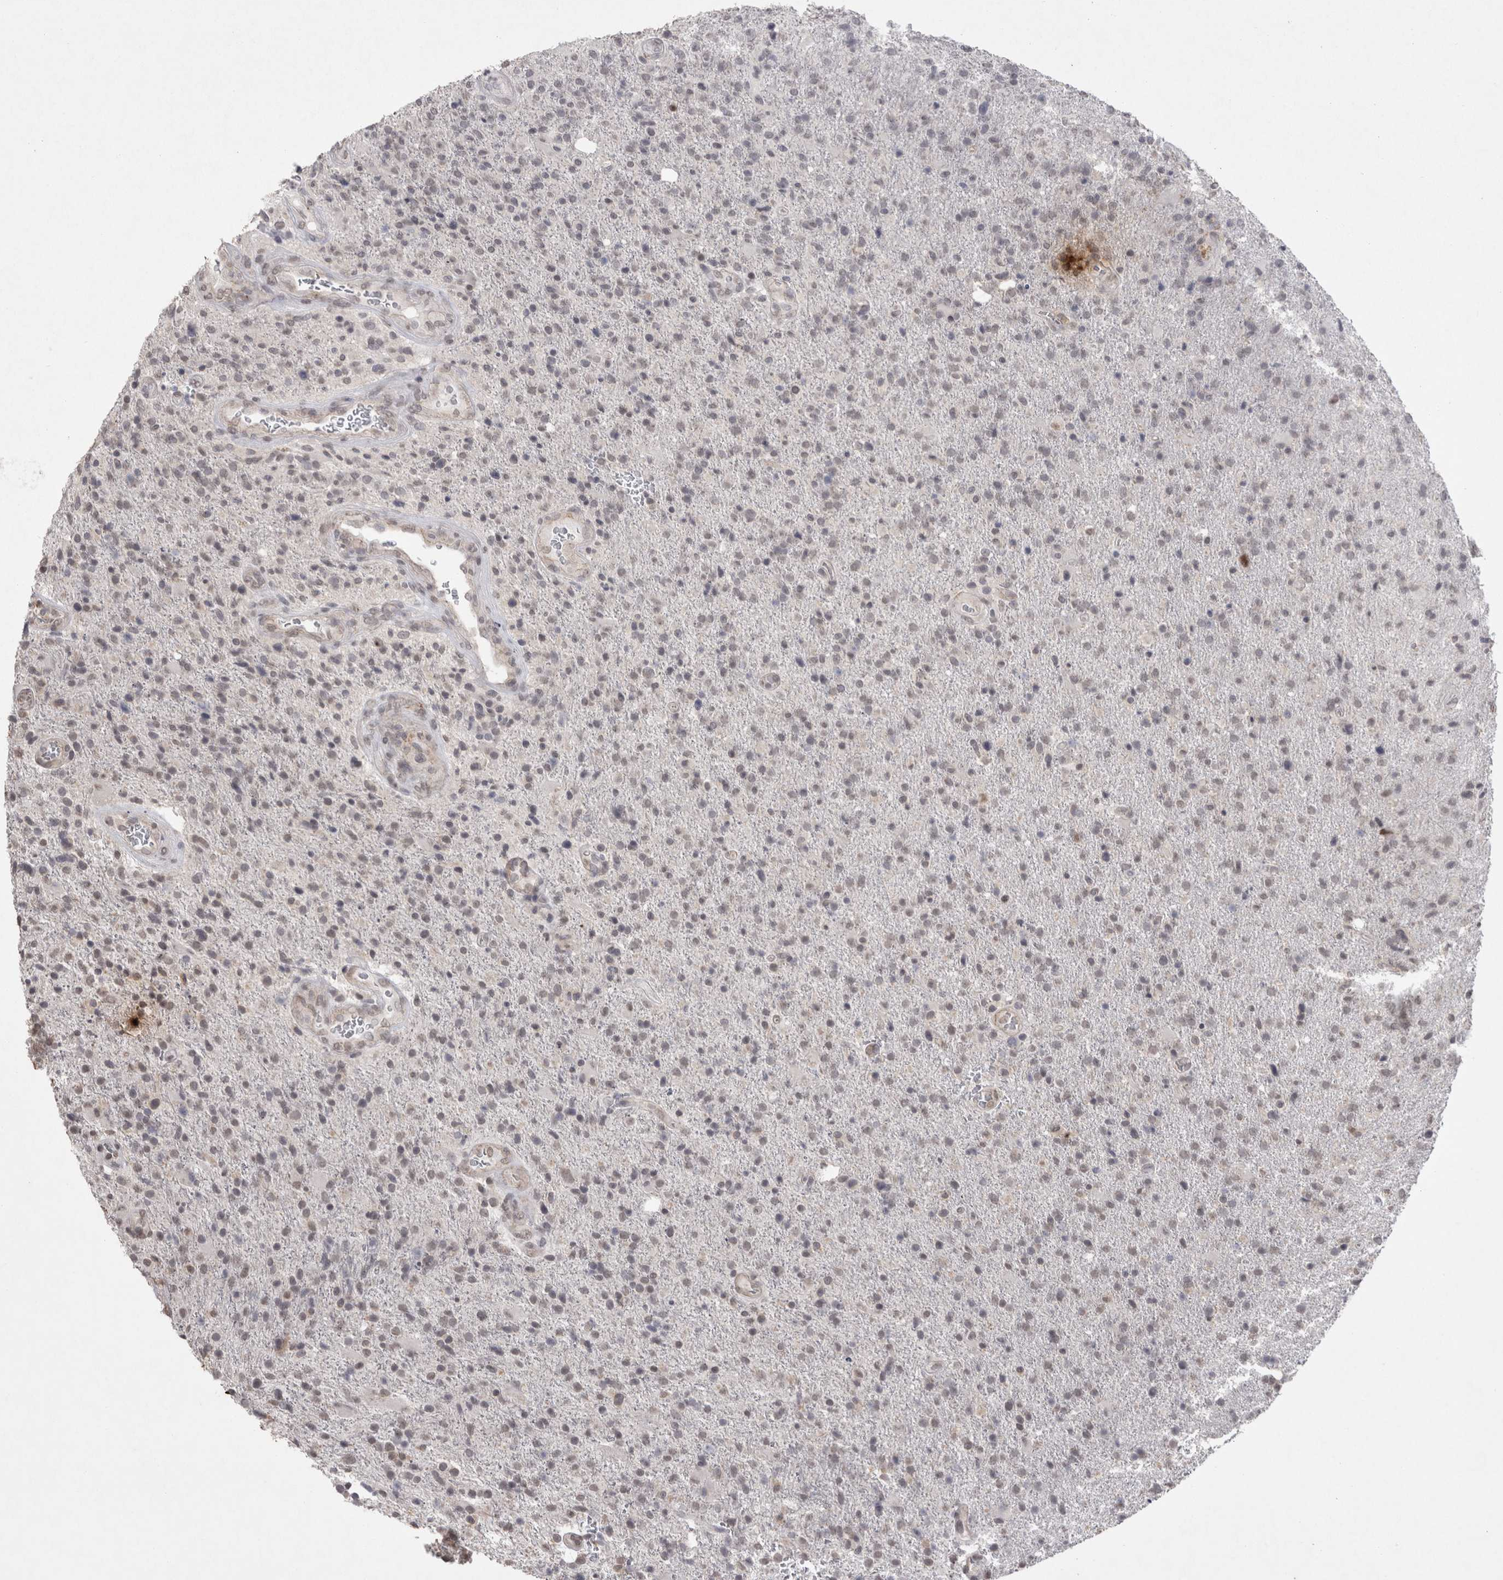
{"staining": {"intensity": "negative", "quantity": "none", "location": "none"}, "tissue": "glioma", "cell_type": "Tumor cells", "image_type": "cancer", "snomed": [{"axis": "morphology", "description": "Glioma, malignant, High grade"}, {"axis": "topography", "description": "Brain"}], "caption": "High magnification brightfield microscopy of glioma stained with DAB (3,3'-diaminobenzidine) (brown) and counterstained with hematoxylin (blue): tumor cells show no significant staining.", "gene": "DDX4", "patient": {"sex": "male", "age": 72}}